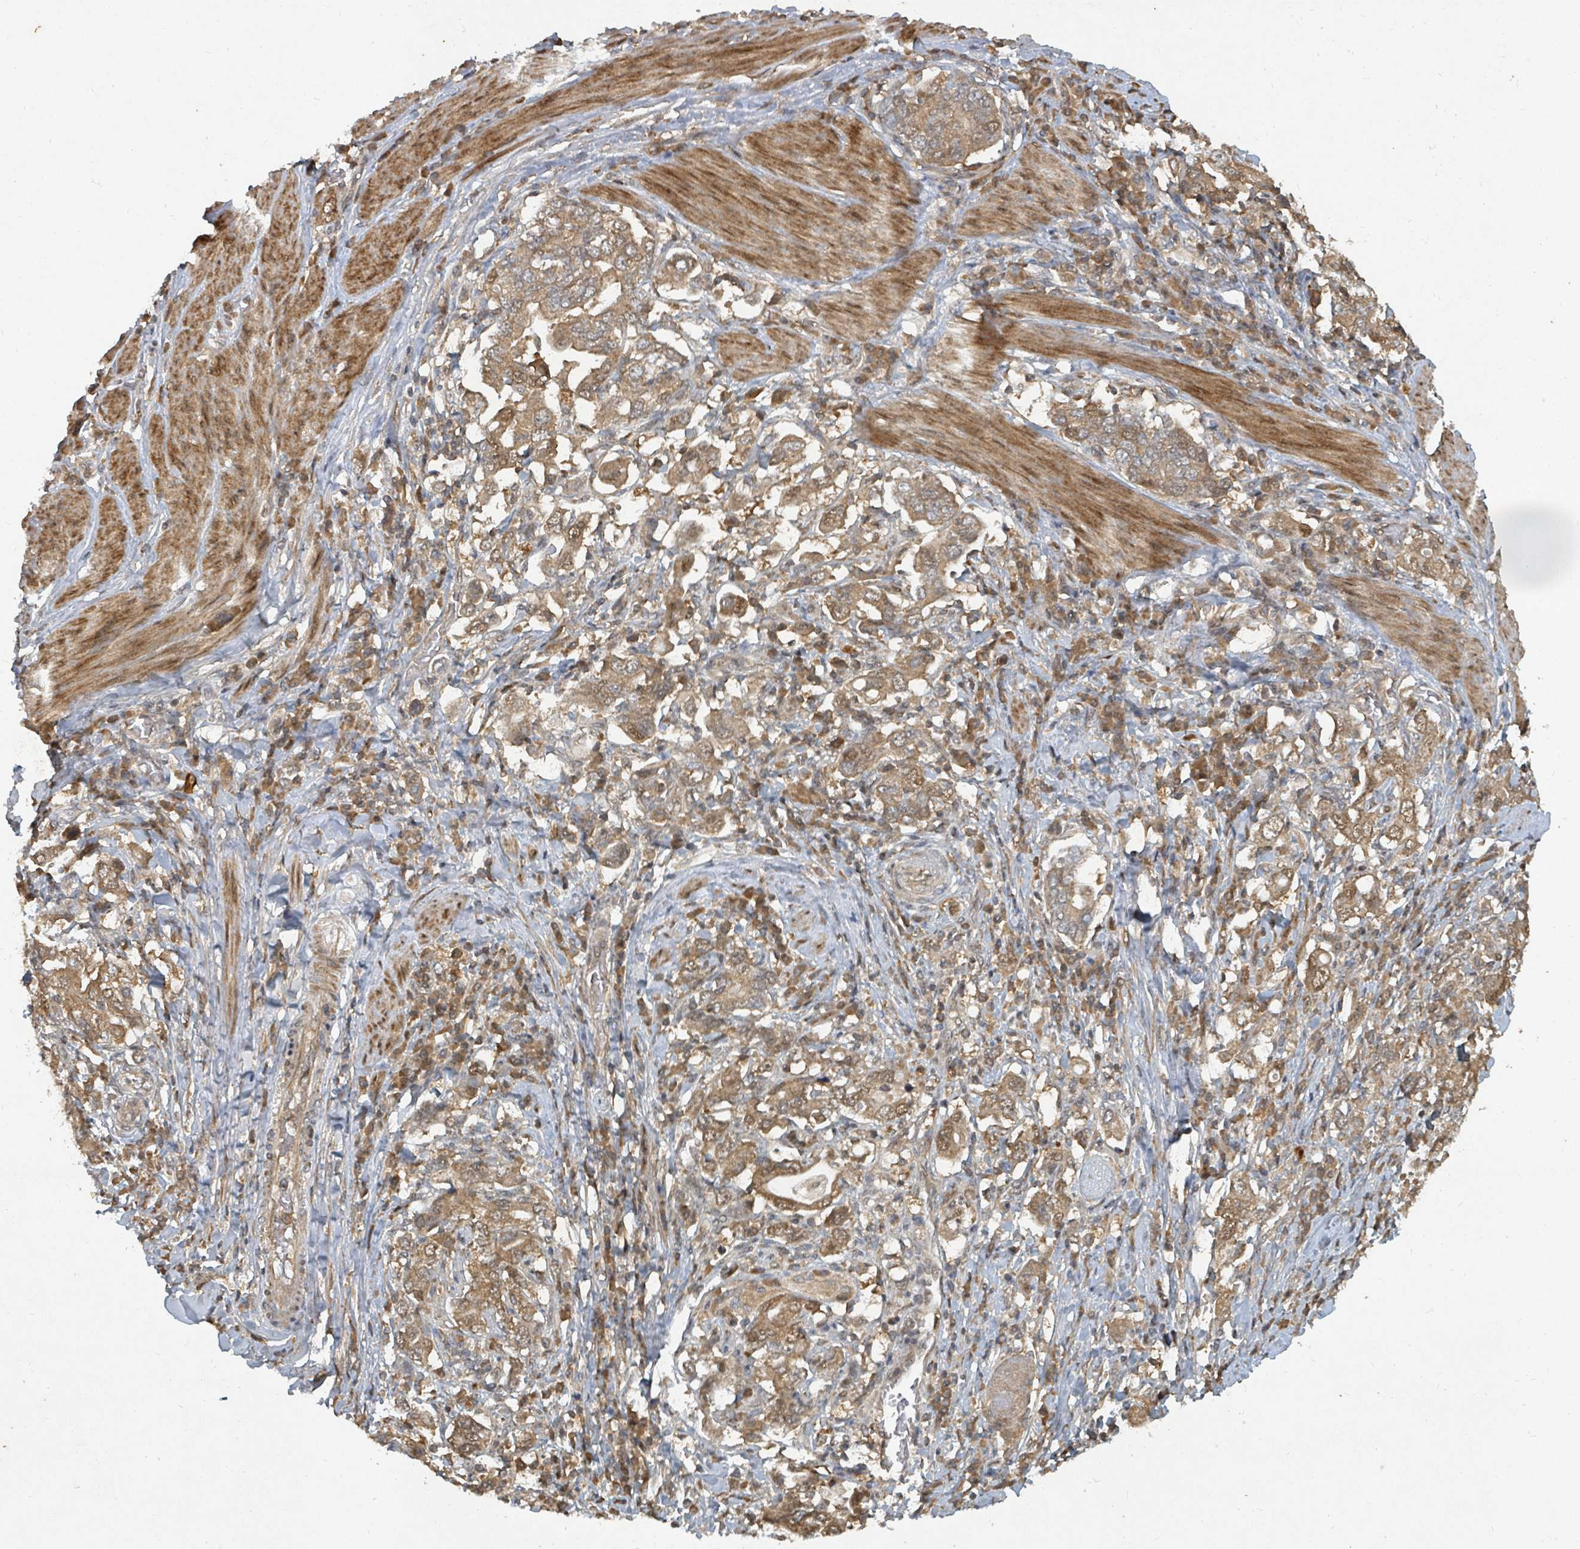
{"staining": {"intensity": "moderate", "quantity": ">75%", "location": "cytoplasmic/membranous,nuclear"}, "tissue": "stomach cancer", "cell_type": "Tumor cells", "image_type": "cancer", "snomed": [{"axis": "morphology", "description": "Adenocarcinoma, NOS"}, {"axis": "topography", "description": "Stomach, upper"}, {"axis": "topography", "description": "Stomach"}], "caption": "Stomach adenocarcinoma was stained to show a protein in brown. There is medium levels of moderate cytoplasmic/membranous and nuclear staining in approximately >75% of tumor cells.", "gene": "KDM4E", "patient": {"sex": "male", "age": 62}}